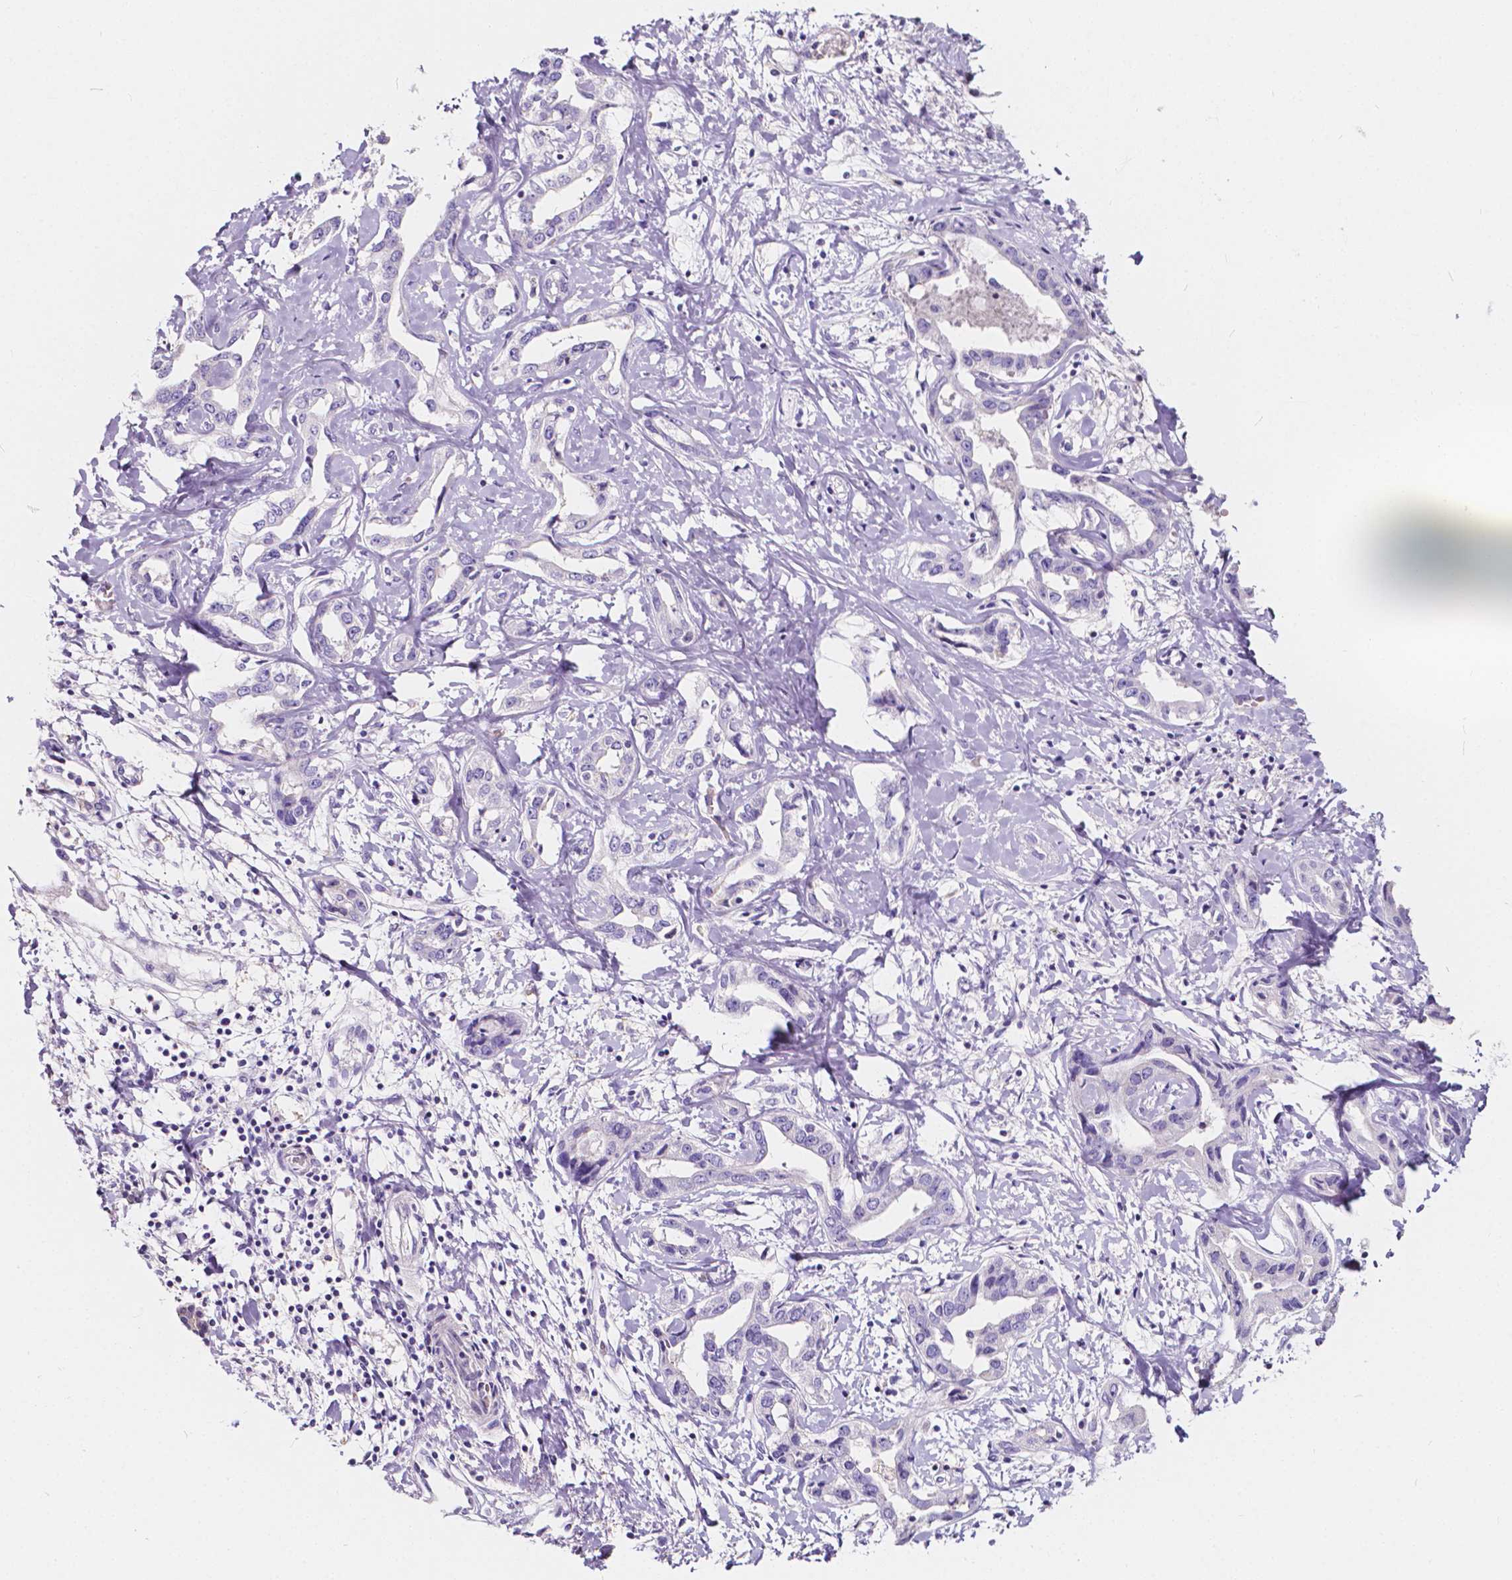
{"staining": {"intensity": "negative", "quantity": "none", "location": "none"}, "tissue": "liver cancer", "cell_type": "Tumor cells", "image_type": "cancer", "snomed": [{"axis": "morphology", "description": "Cholangiocarcinoma"}, {"axis": "topography", "description": "Liver"}], "caption": "A high-resolution photomicrograph shows immunohistochemistry staining of liver cancer, which displays no significant positivity in tumor cells.", "gene": "CLSTN2", "patient": {"sex": "male", "age": 59}}